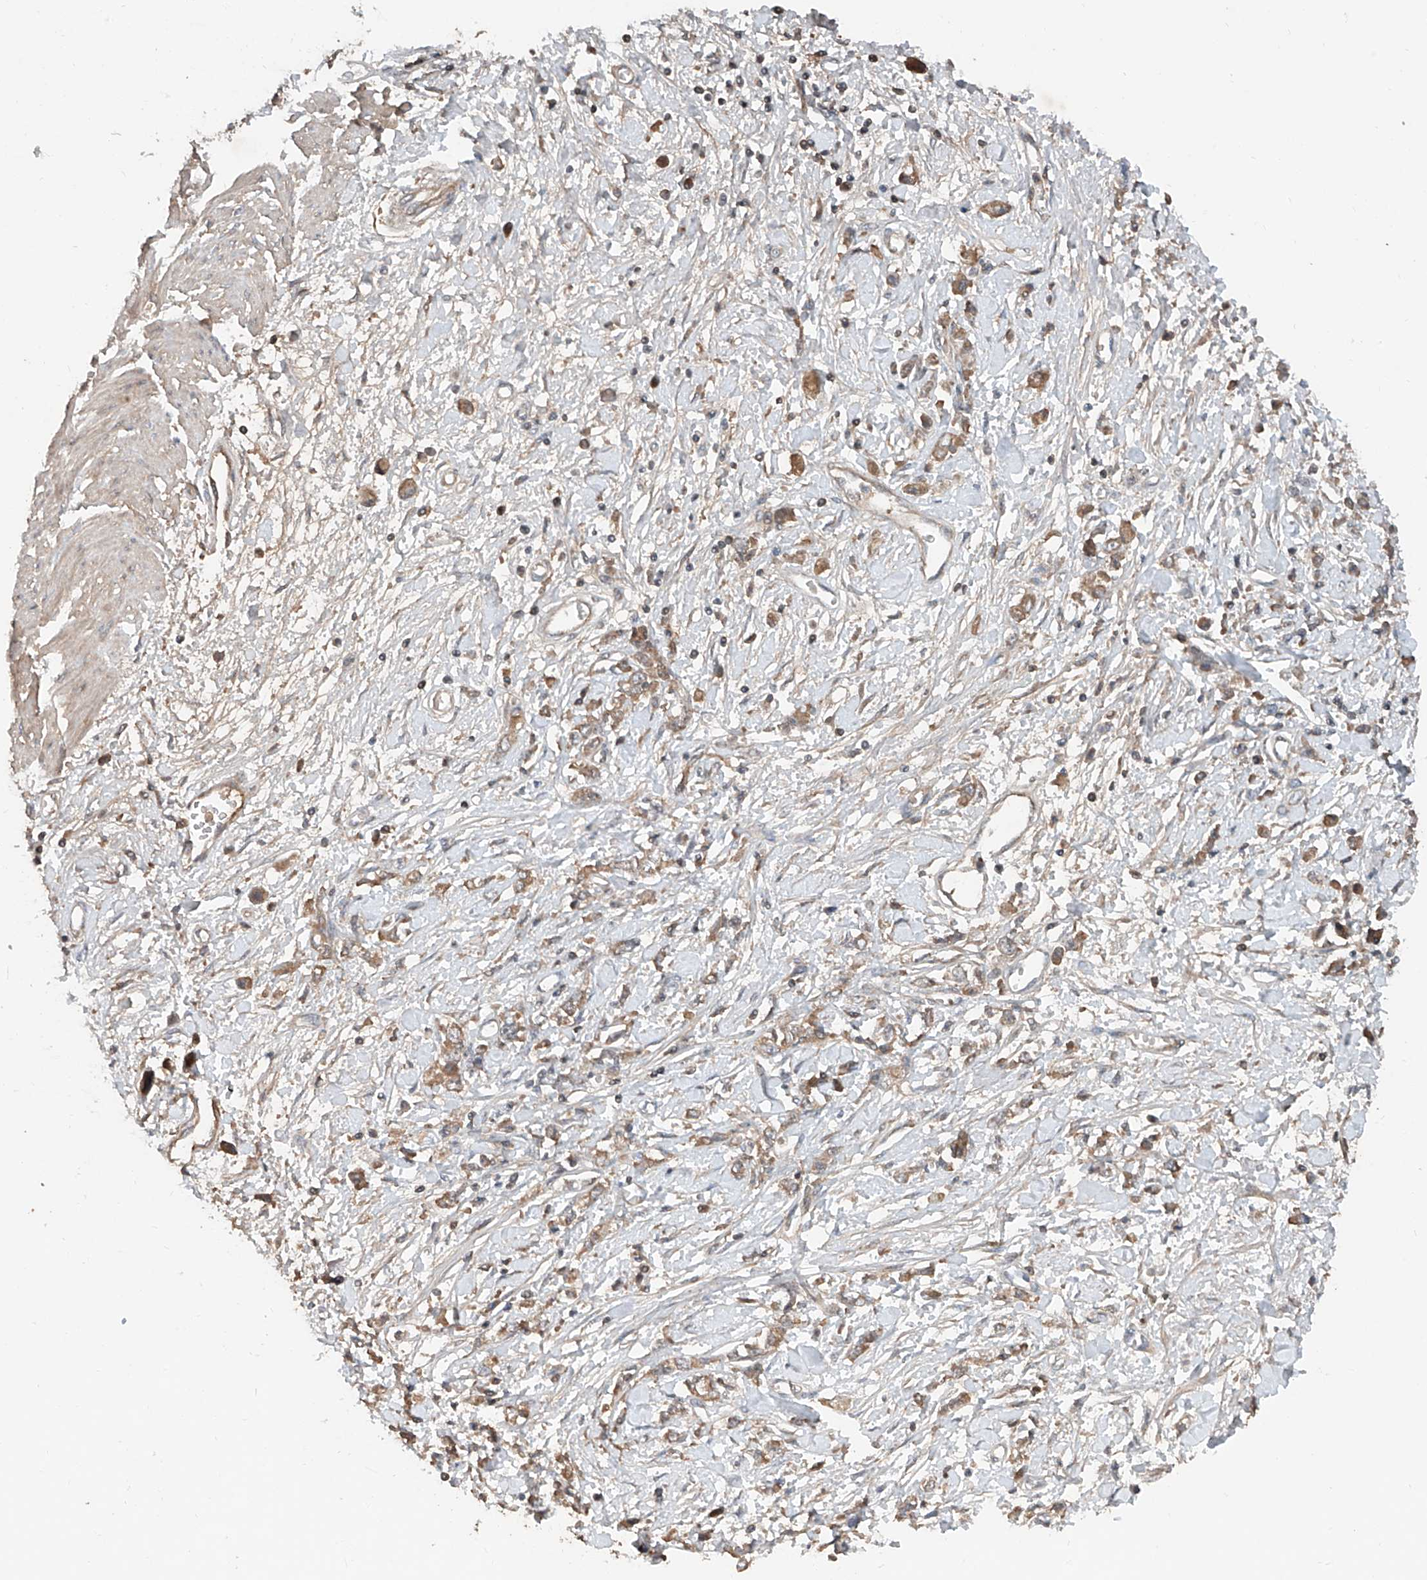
{"staining": {"intensity": "moderate", "quantity": ">75%", "location": "cytoplasmic/membranous"}, "tissue": "stomach cancer", "cell_type": "Tumor cells", "image_type": "cancer", "snomed": [{"axis": "morphology", "description": "Adenocarcinoma, NOS"}, {"axis": "topography", "description": "Stomach"}], "caption": "Brown immunohistochemical staining in stomach cancer (adenocarcinoma) displays moderate cytoplasmic/membranous staining in approximately >75% of tumor cells. The protein is shown in brown color, while the nuclei are stained blue.", "gene": "ADAM23", "patient": {"sex": "female", "age": 76}}